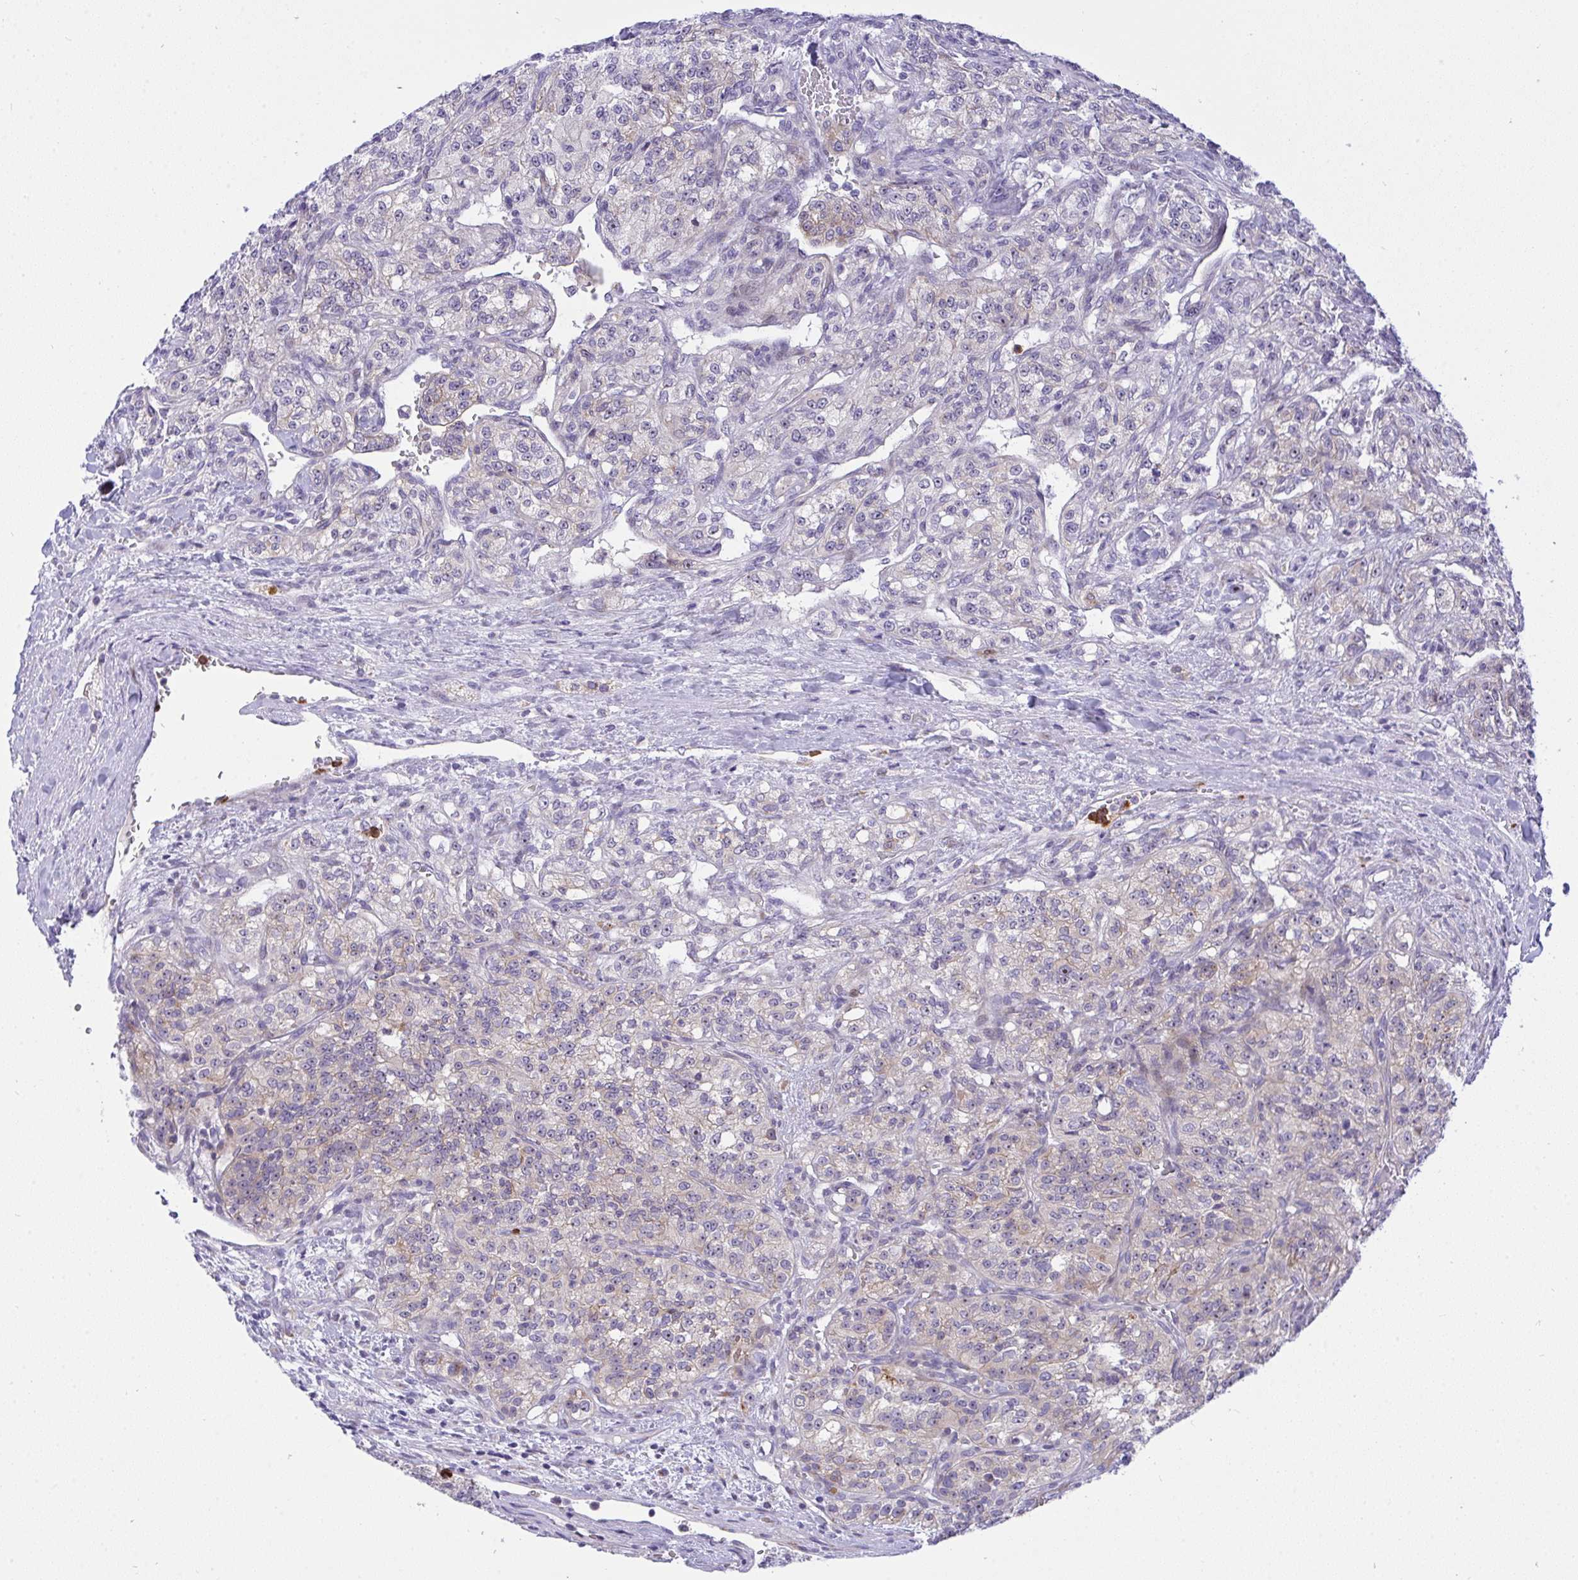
{"staining": {"intensity": "weak", "quantity": "<25%", "location": "cytoplasmic/membranous"}, "tissue": "renal cancer", "cell_type": "Tumor cells", "image_type": "cancer", "snomed": [{"axis": "morphology", "description": "Adenocarcinoma, NOS"}, {"axis": "topography", "description": "Kidney"}], "caption": "DAB (3,3'-diaminobenzidine) immunohistochemical staining of renal cancer displays no significant staining in tumor cells. Brightfield microscopy of IHC stained with DAB (3,3'-diaminobenzidine) (brown) and hematoxylin (blue), captured at high magnification.", "gene": "ZNF554", "patient": {"sex": "female", "age": 63}}